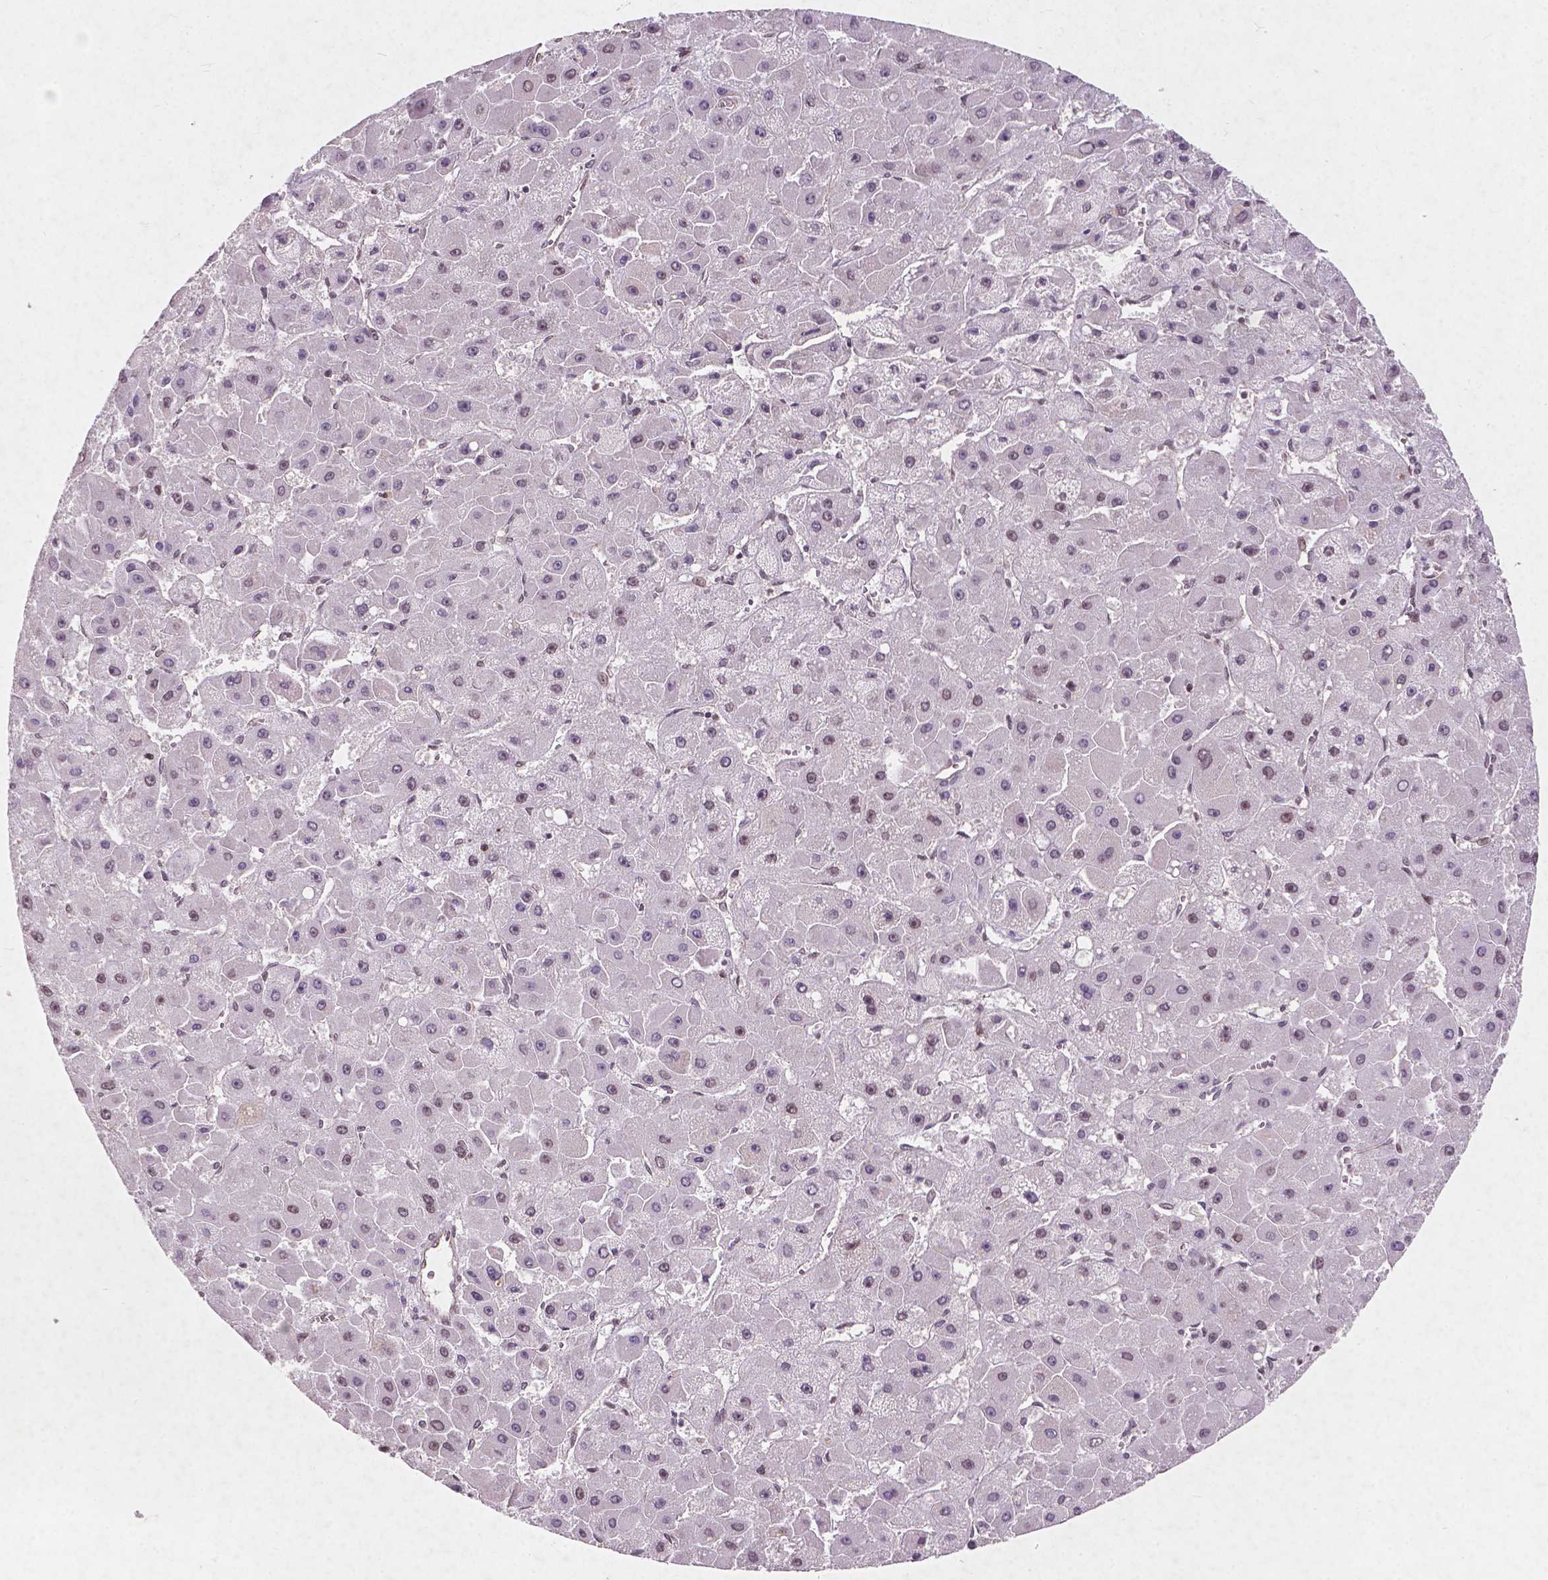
{"staining": {"intensity": "moderate", "quantity": "25%-75%", "location": "nuclear"}, "tissue": "liver cancer", "cell_type": "Tumor cells", "image_type": "cancer", "snomed": [{"axis": "morphology", "description": "Carcinoma, Hepatocellular, NOS"}, {"axis": "topography", "description": "Liver"}], "caption": "Moderate nuclear positivity is seen in approximately 25%-75% of tumor cells in liver cancer (hepatocellular carcinoma). (Brightfield microscopy of DAB IHC at high magnification).", "gene": "SMAD2", "patient": {"sex": "female", "age": 25}}